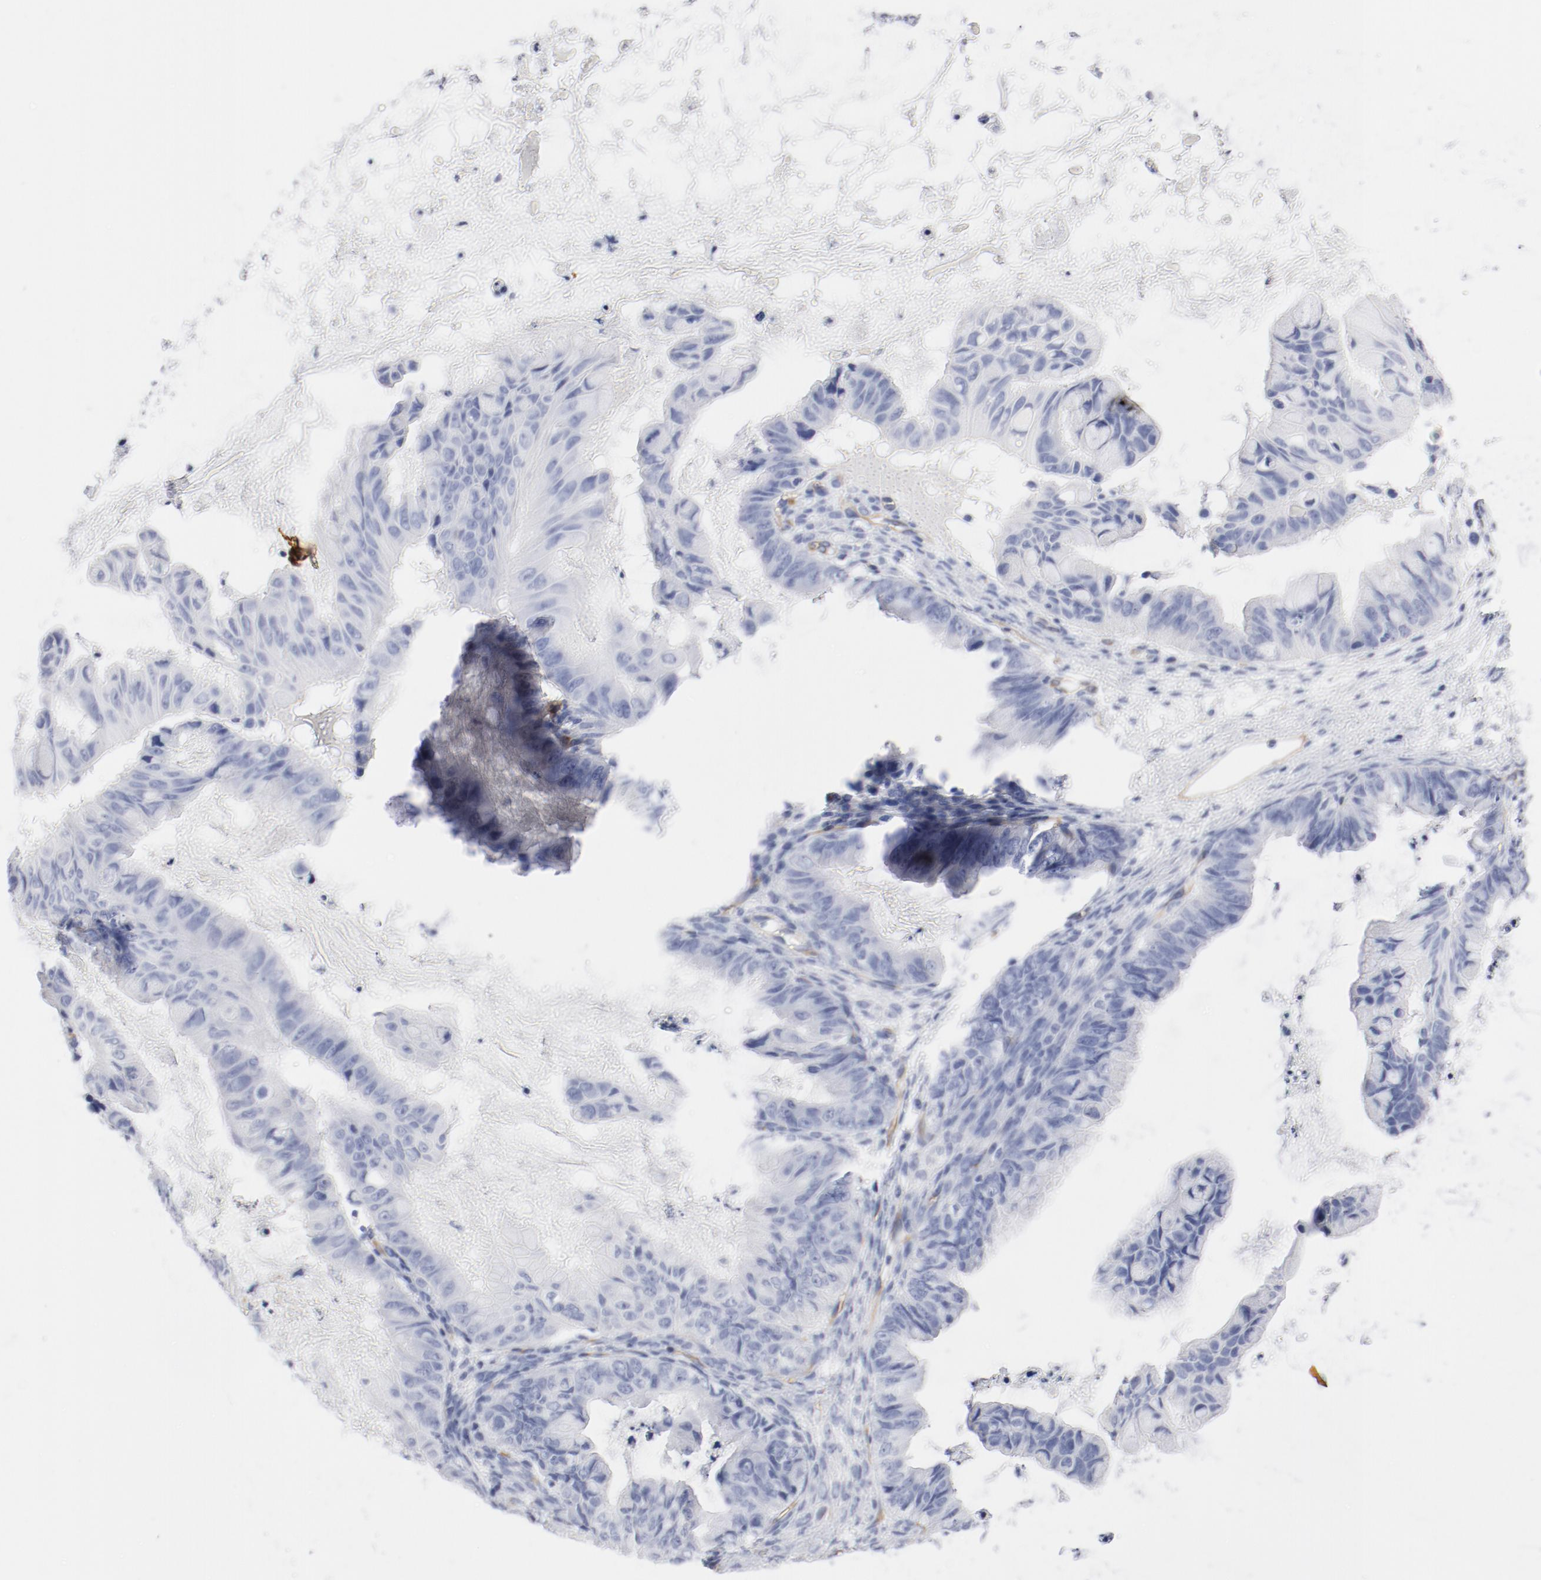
{"staining": {"intensity": "negative", "quantity": "none", "location": "none"}, "tissue": "ovarian cancer", "cell_type": "Tumor cells", "image_type": "cancer", "snomed": [{"axis": "morphology", "description": "Cystadenocarcinoma, mucinous, NOS"}, {"axis": "topography", "description": "Ovary"}], "caption": "Immunohistochemistry of ovarian cancer (mucinous cystadenocarcinoma) displays no staining in tumor cells.", "gene": "SHANK3", "patient": {"sex": "female", "age": 36}}